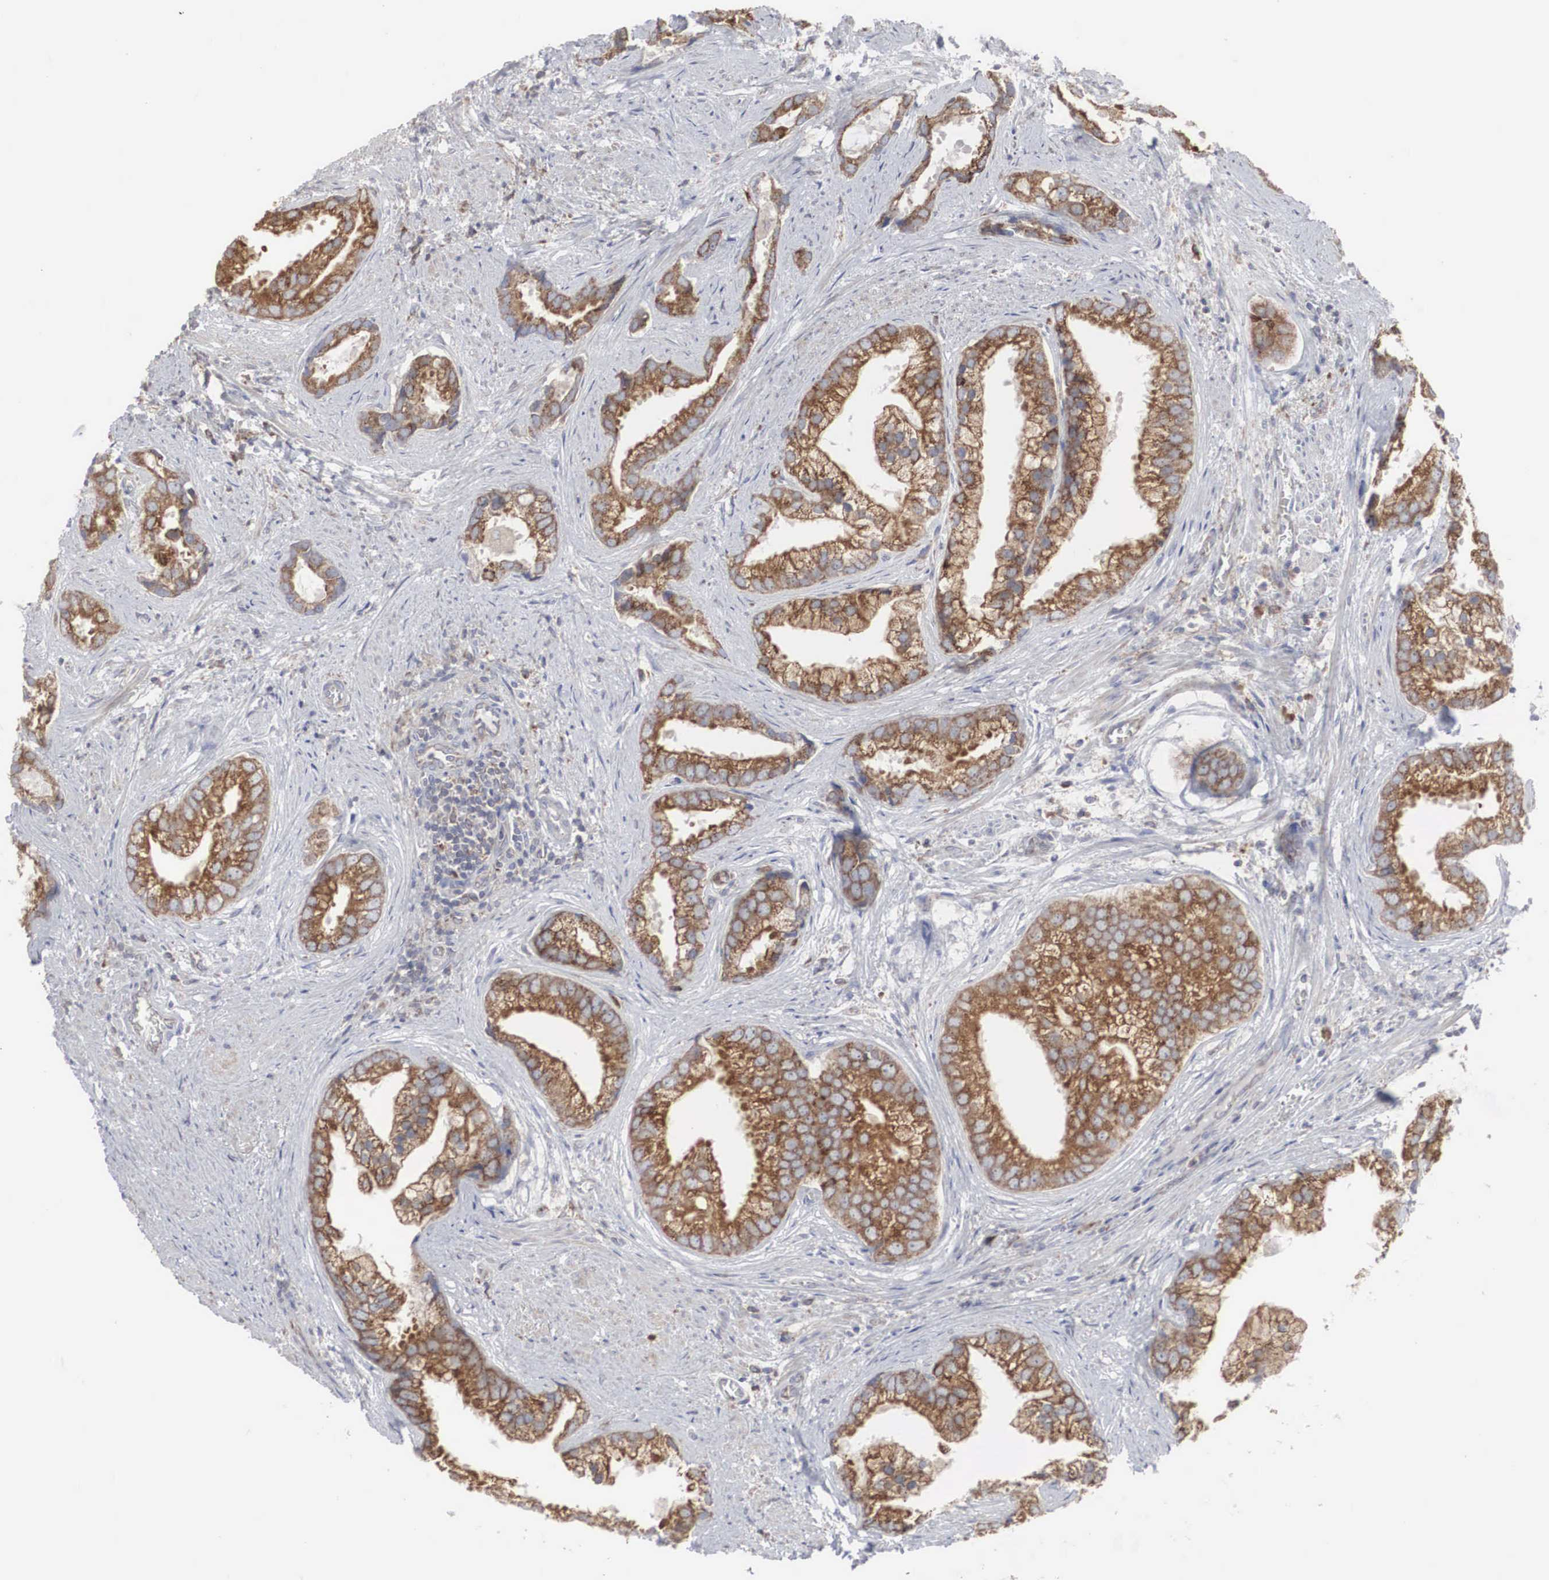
{"staining": {"intensity": "strong", "quantity": ">75%", "location": "cytoplasmic/membranous"}, "tissue": "prostate cancer", "cell_type": "Tumor cells", "image_type": "cancer", "snomed": [{"axis": "morphology", "description": "Adenocarcinoma, Medium grade"}, {"axis": "topography", "description": "Prostate"}], "caption": "IHC micrograph of neoplastic tissue: human prostate medium-grade adenocarcinoma stained using immunohistochemistry (IHC) displays high levels of strong protein expression localized specifically in the cytoplasmic/membranous of tumor cells, appearing as a cytoplasmic/membranous brown color.", "gene": "MIA2", "patient": {"sex": "male", "age": 65}}